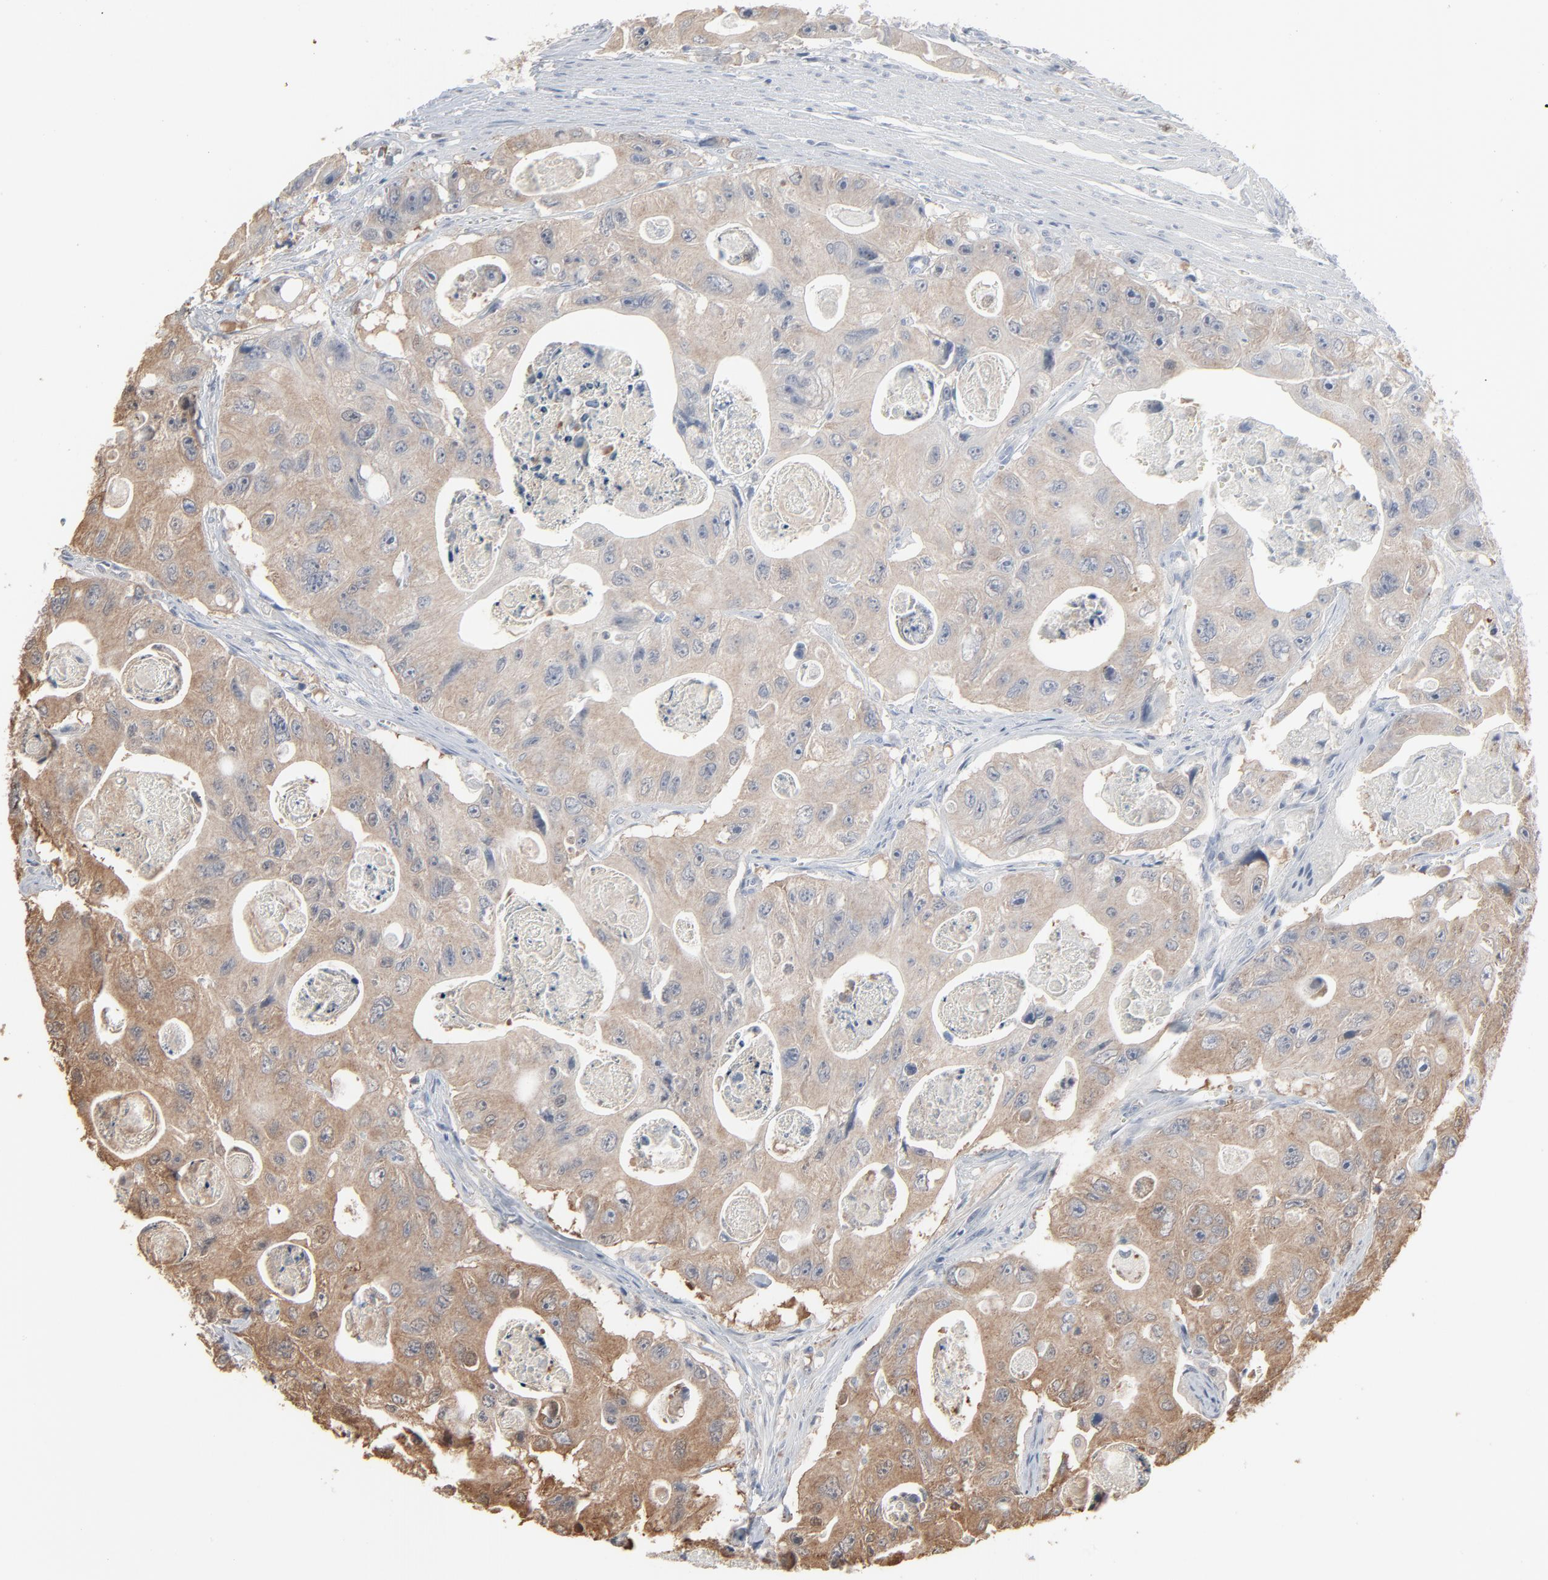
{"staining": {"intensity": "weak", "quantity": ">75%", "location": "cytoplasmic/membranous"}, "tissue": "colorectal cancer", "cell_type": "Tumor cells", "image_type": "cancer", "snomed": [{"axis": "morphology", "description": "Adenocarcinoma, NOS"}, {"axis": "topography", "description": "Colon"}], "caption": "Colorectal adenocarcinoma stained for a protein exhibits weak cytoplasmic/membranous positivity in tumor cells. (IHC, brightfield microscopy, high magnification).", "gene": "CCT5", "patient": {"sex": "female", "age": 46}}